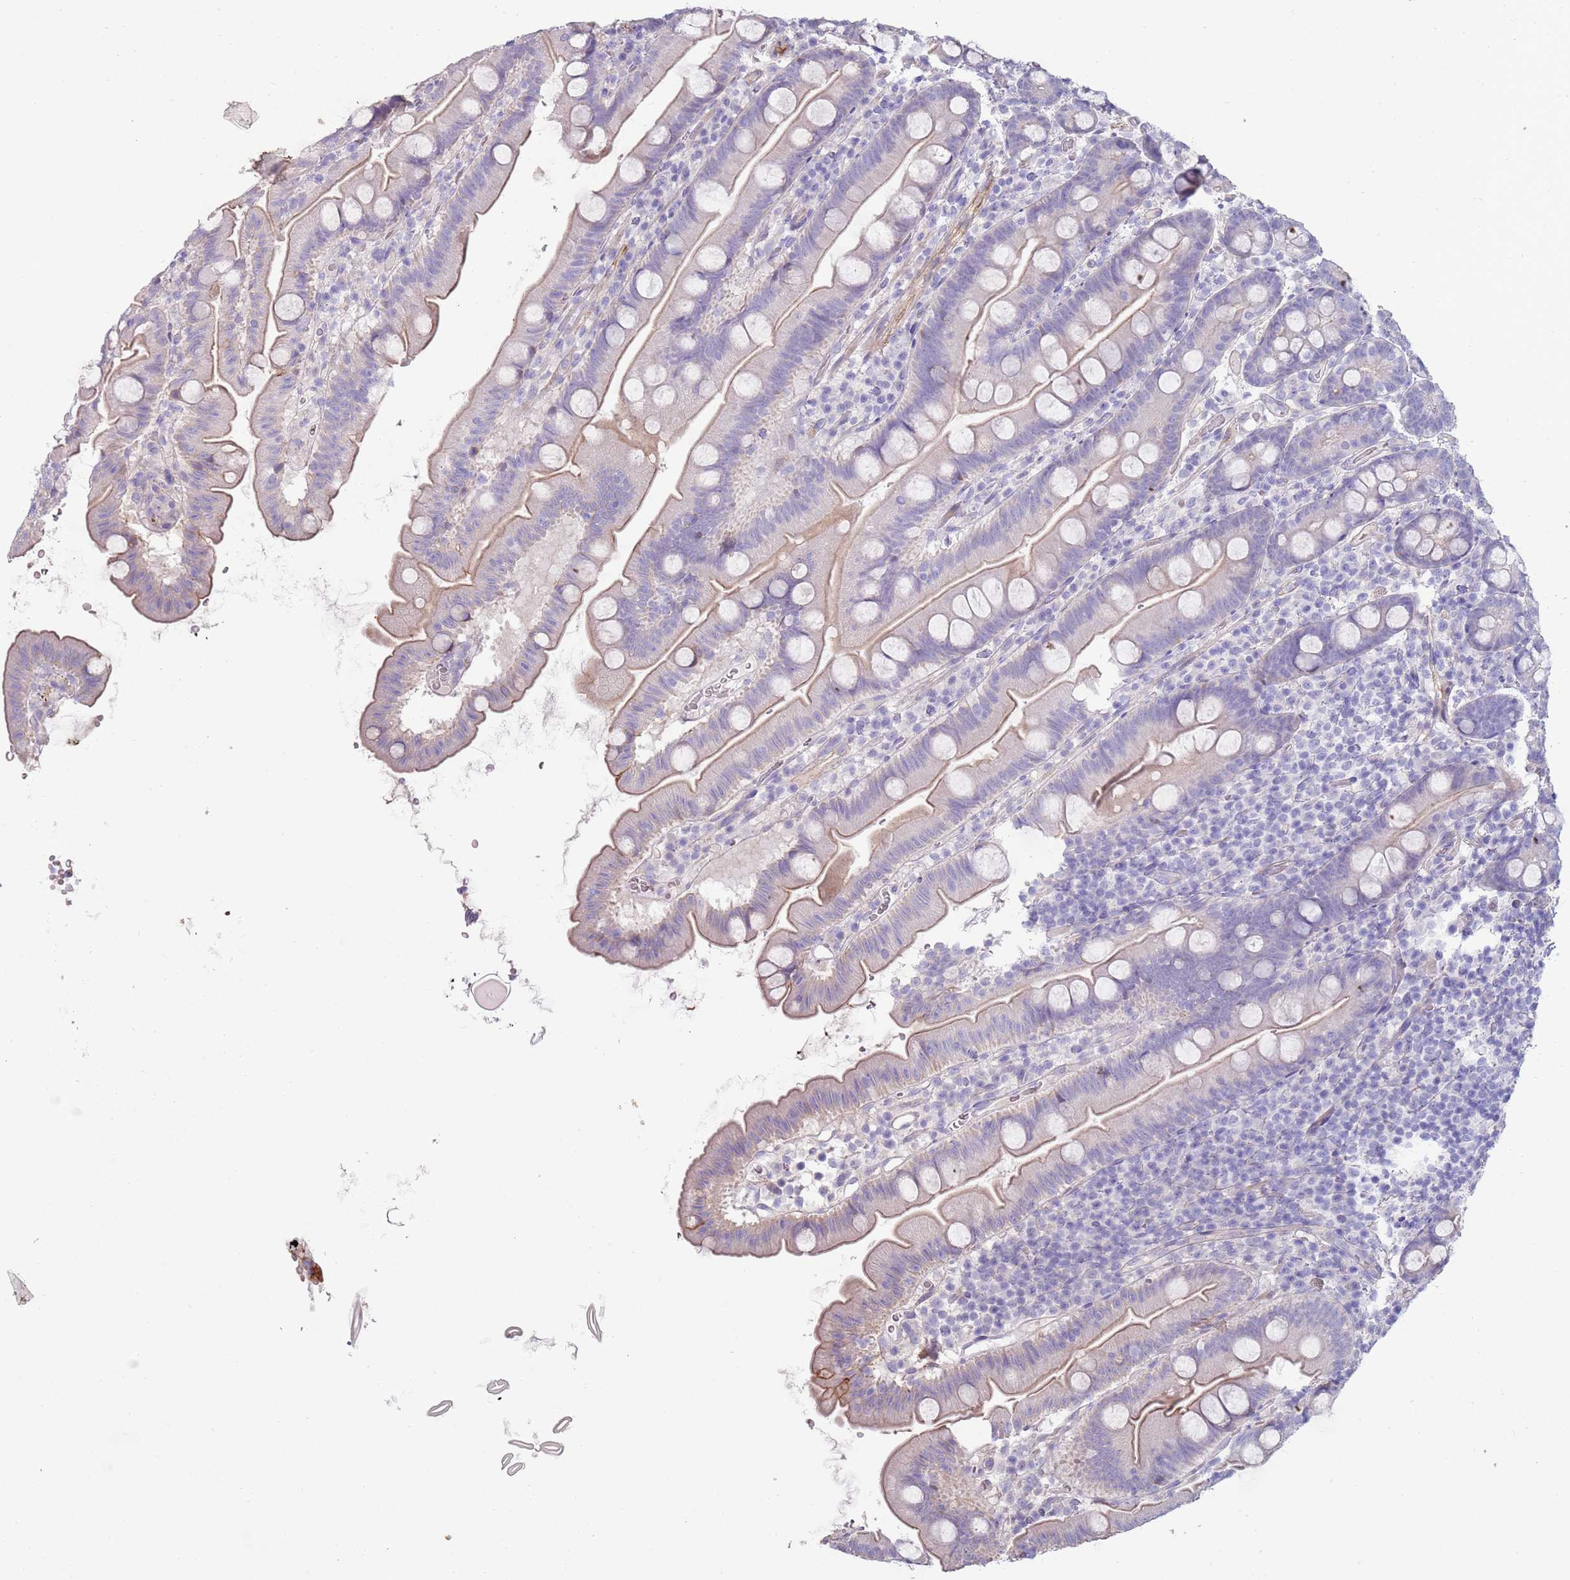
{"staining": {"intensity": "weak", "quantity": "25%-75%", "location": "cytoplasmic/membranous"}, "tissue": "small intestine", "cell_type": "Glandular cells", "image_type": "normal", "snomed": [{"axis": "morphology", "description": "Normal tissue, NOS"}, {"axis": "topography", "description": "Small intestine"}], "caption": "This micrograph shows normal small intestine stained with immunohistochemistry (IHC) to label a protein in brown. The cytoplasmic/membranous of glandular cells show weak positivity for the protein. Nuclei are counter-stained blue.", "gene": "ENSG00000271254", "patient": {"sex": "female", "age": 68}}